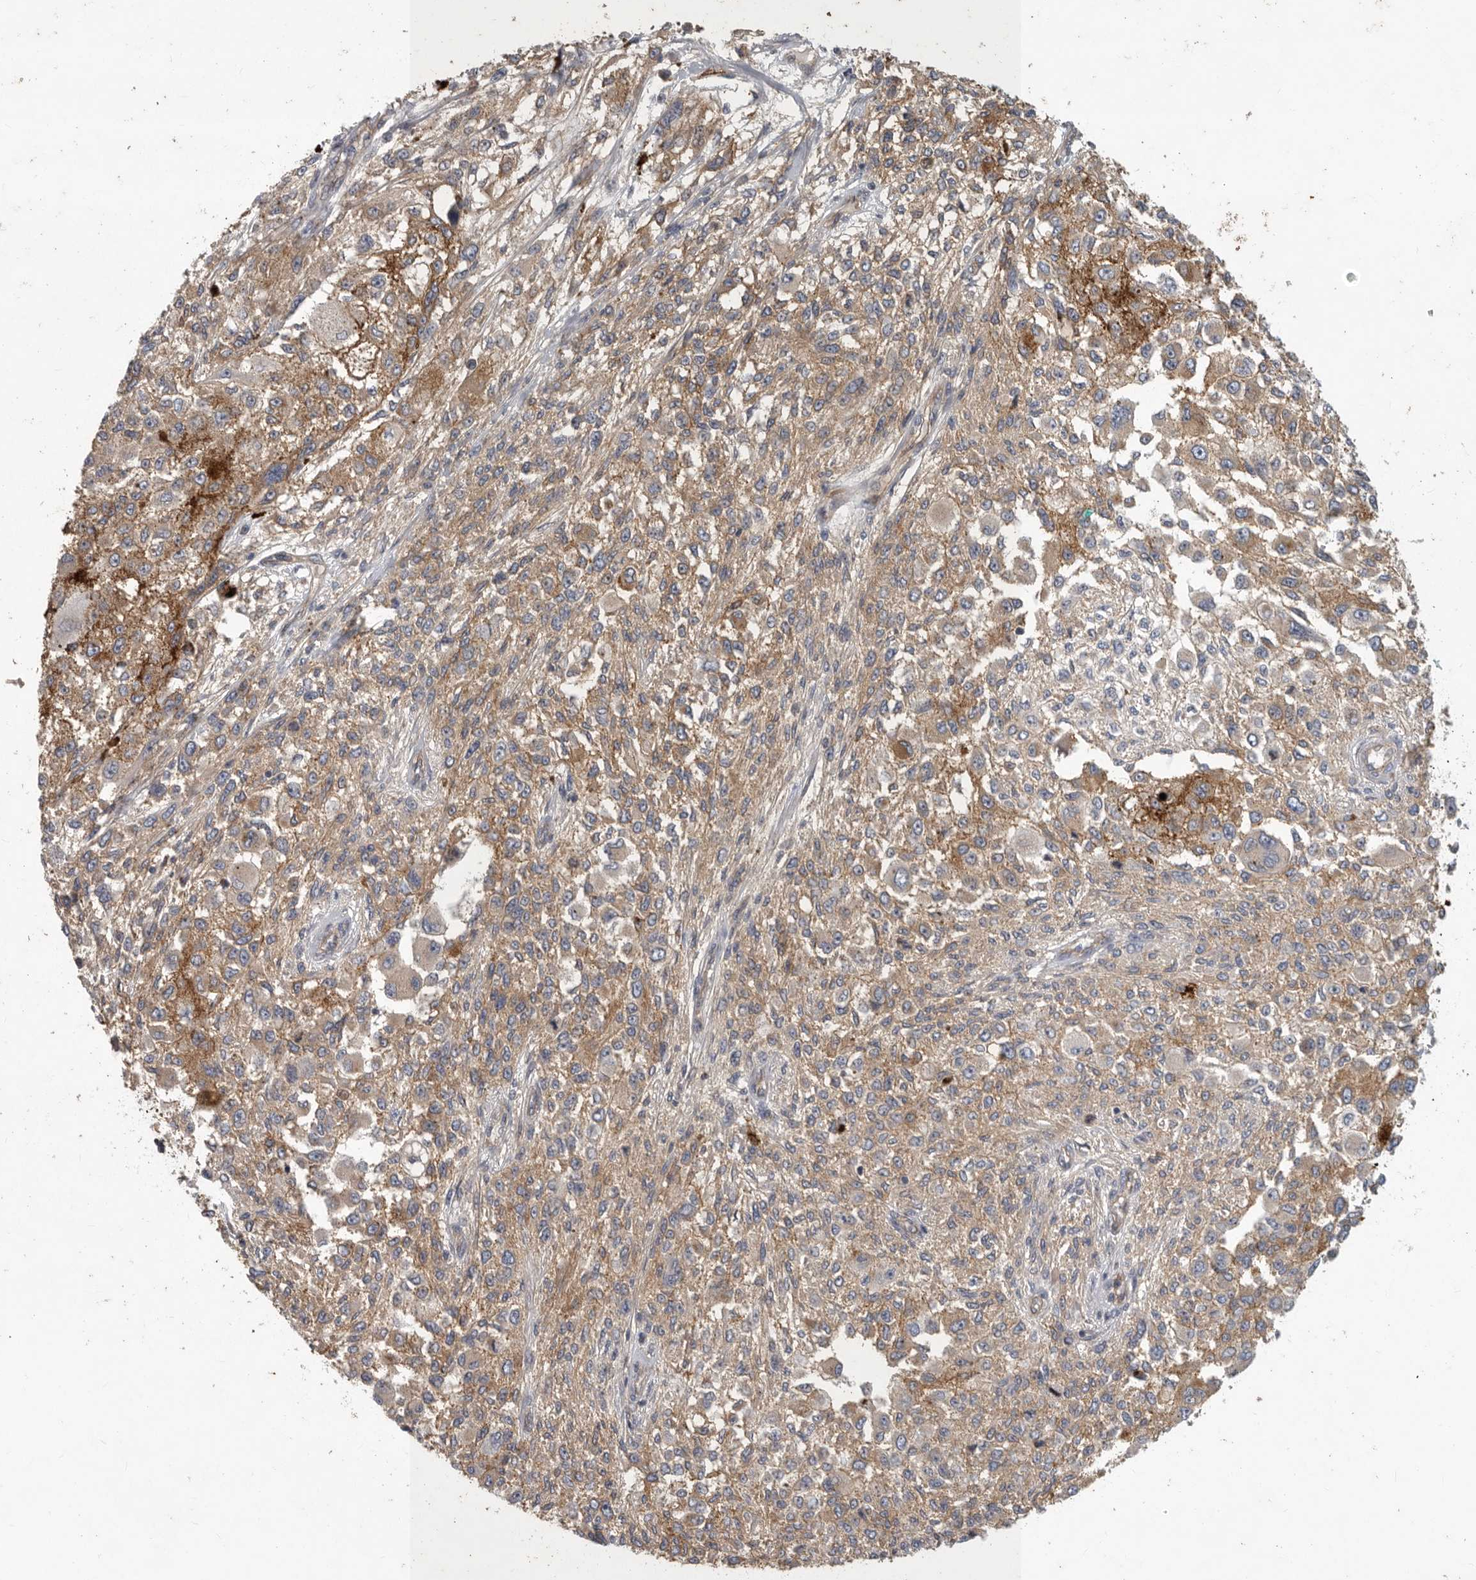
{"staining": {"intensity": "weak", "quantity": ">75%", "location": "cytoplasmic/membranous"}, "tissue": "melanoma", "cell_type": "Tumor cells", "image_type": "cancer", "snomed": [{"axis": "morphology", "description": "Necrosis, NOS"}, {"axis": "morphology", "description": "Malignant melanoma, NOS"}, {"axis": "topography", "description": "Skin"}], "caption": "The histopathology image demonstrates staining of malignant melanoma, revealing weak cytoplasmic/membranous protein positivity (brown color) within tumor cells.", "gene": "MLPH", "patient": {"sex": "female", "age": 87}}